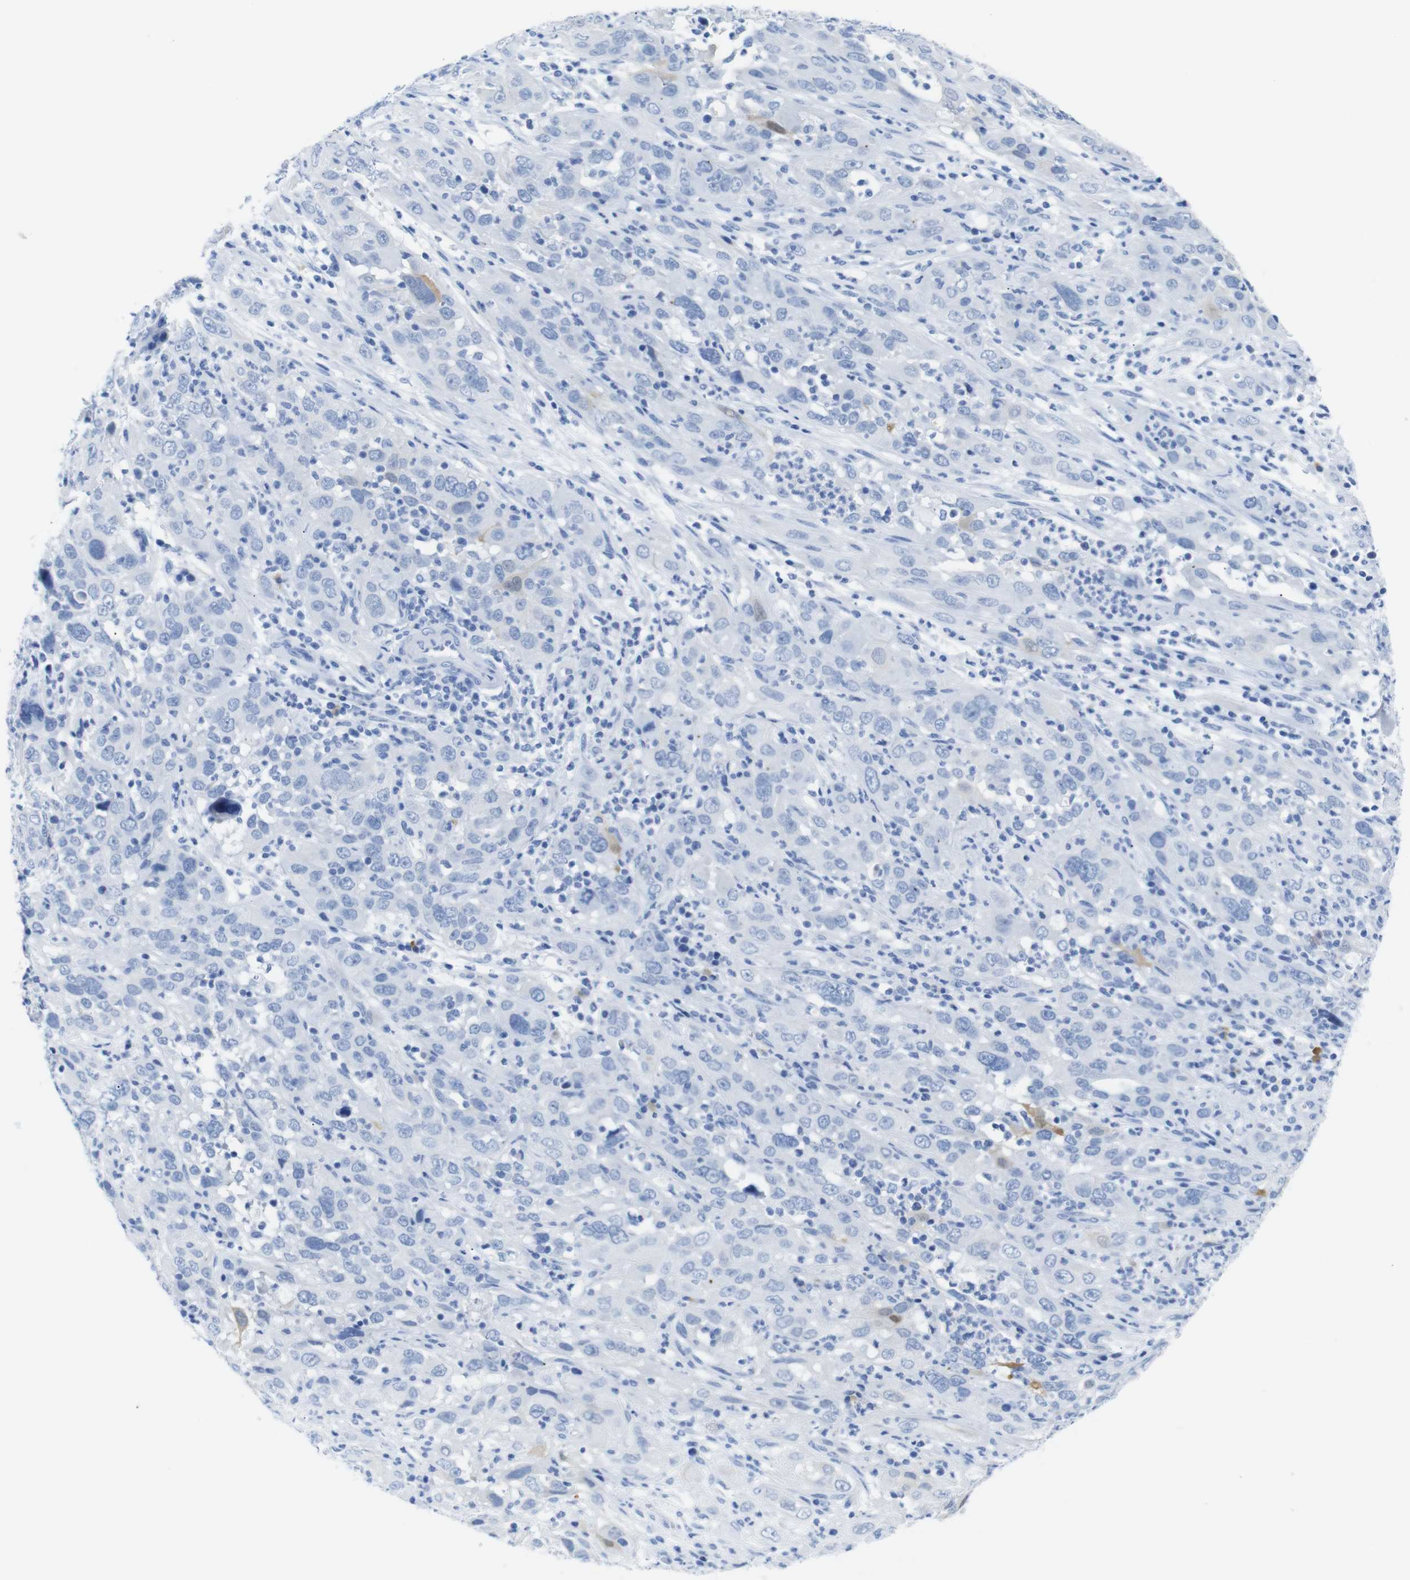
{"staining": {"intensity": "negative", "quantity": "none", "location": "none"}, "tissue": "cervical cancer", "cell_type": "Tumor cells", "image_type": "cancer", "snomed": [{"axis": "morphology", "description": "Squamous cell carcinoma, NOS"}, {"axis": "topography", "description": "Cervix"}], "caption": "Cervical cancer (squamous cell carcinoma) stained for a protein using immunohistochemistry (IHC) demonstrates no positivity tumor cells.", "gene": "ERVMER34-1", "patient": {"sex": "female", "age": 32}}